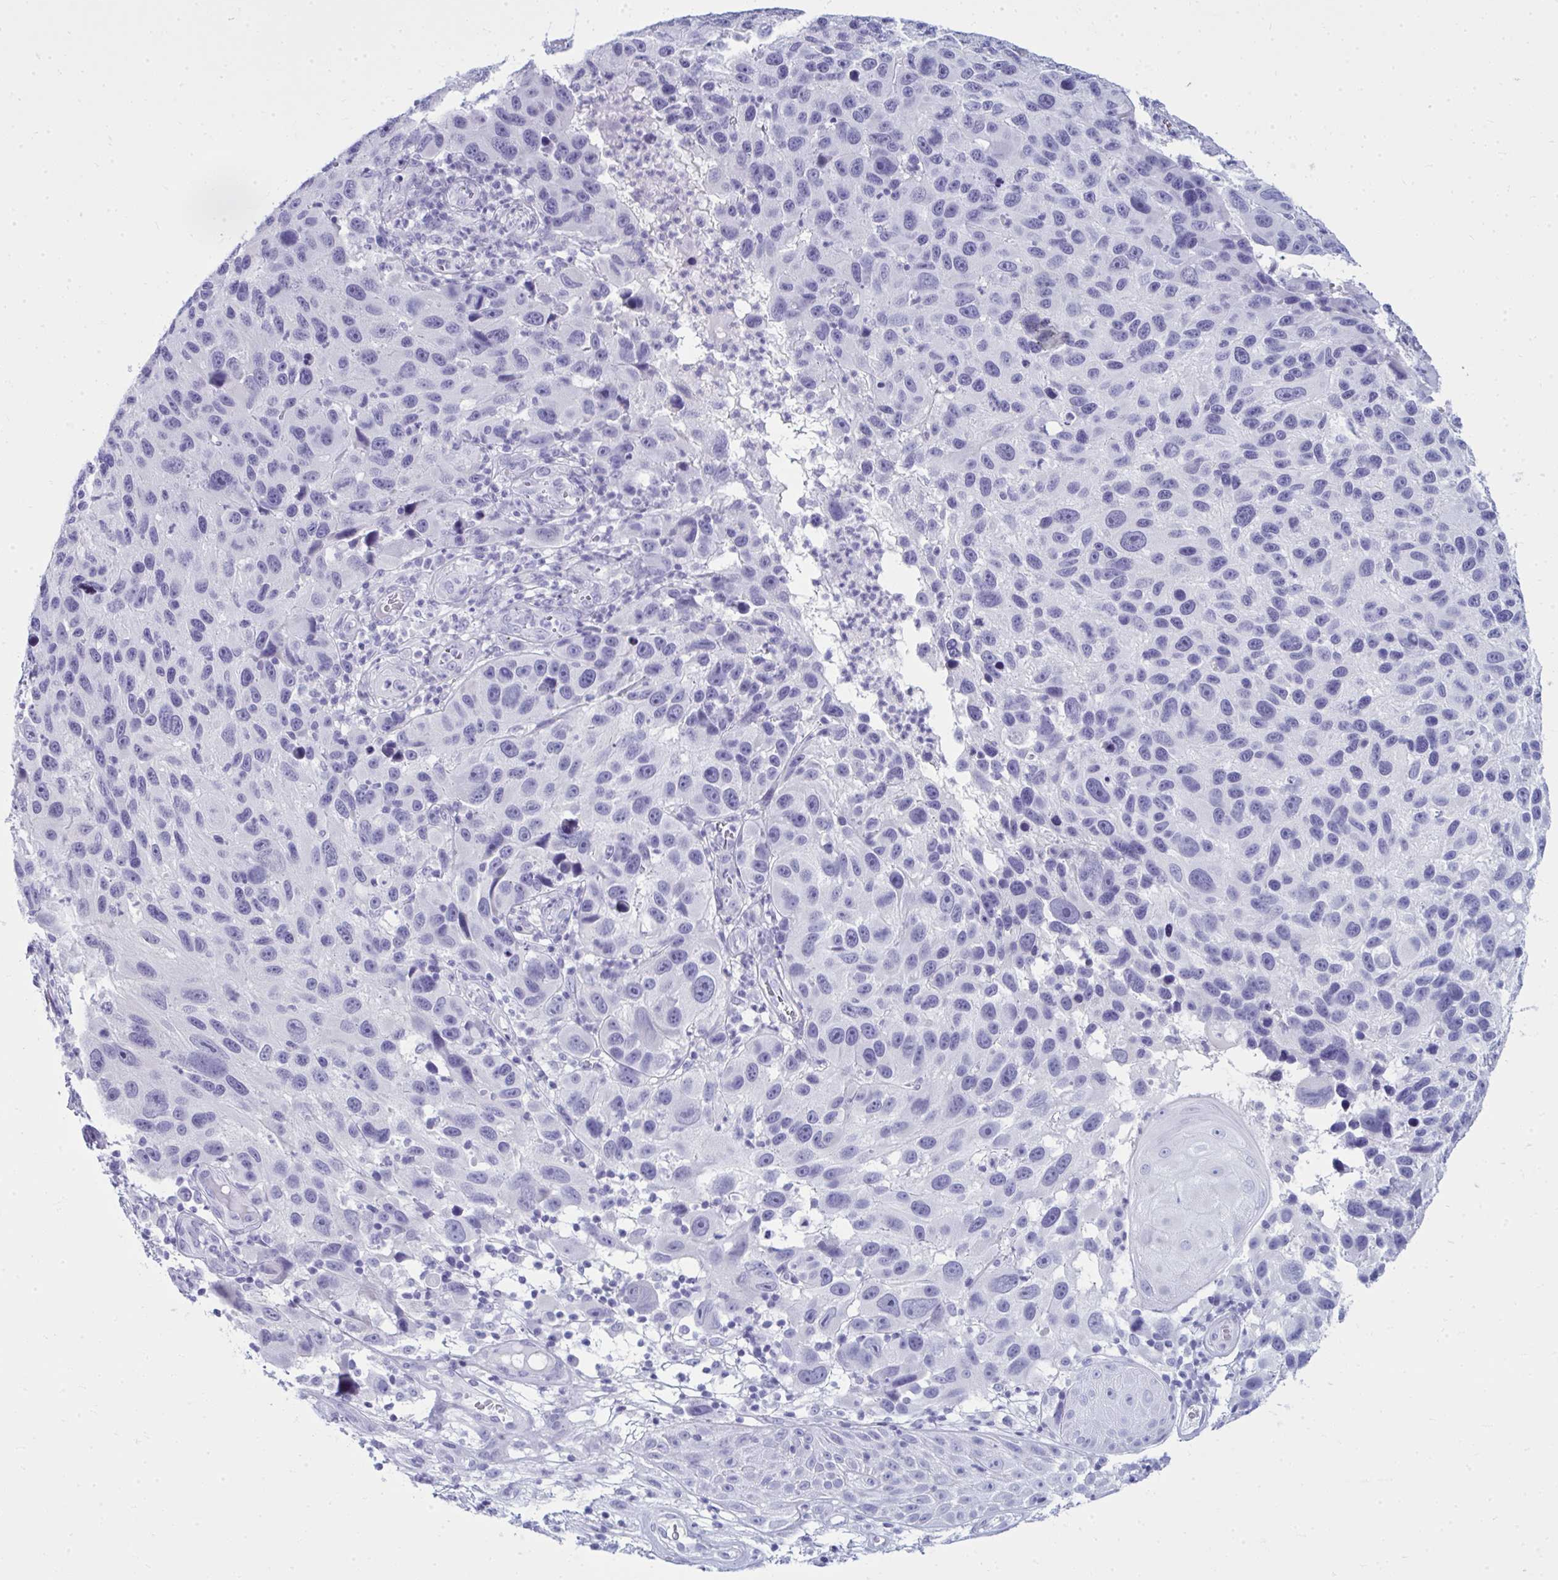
{"staining": {"intensity": "negative", "quantity": "none", "location": "none"}, "tissue": "melanoma", "cell_type": "Tumor cells", "image_type": "cancer", "snomed": [{"axis": "morphology", "description": "Malignant melanoma, NOS"}, {"axis": "topography", "description": "Skin"}], "caption": "Melanoma was stained to show a protein in brown. There is no significant positivity in tumor cells. (Brightfield microscopy of DAB immunohistochemistry (IHC) at high magnification).", "gene": "QDPR", "patient": {"sex": "male", "age": 53}}